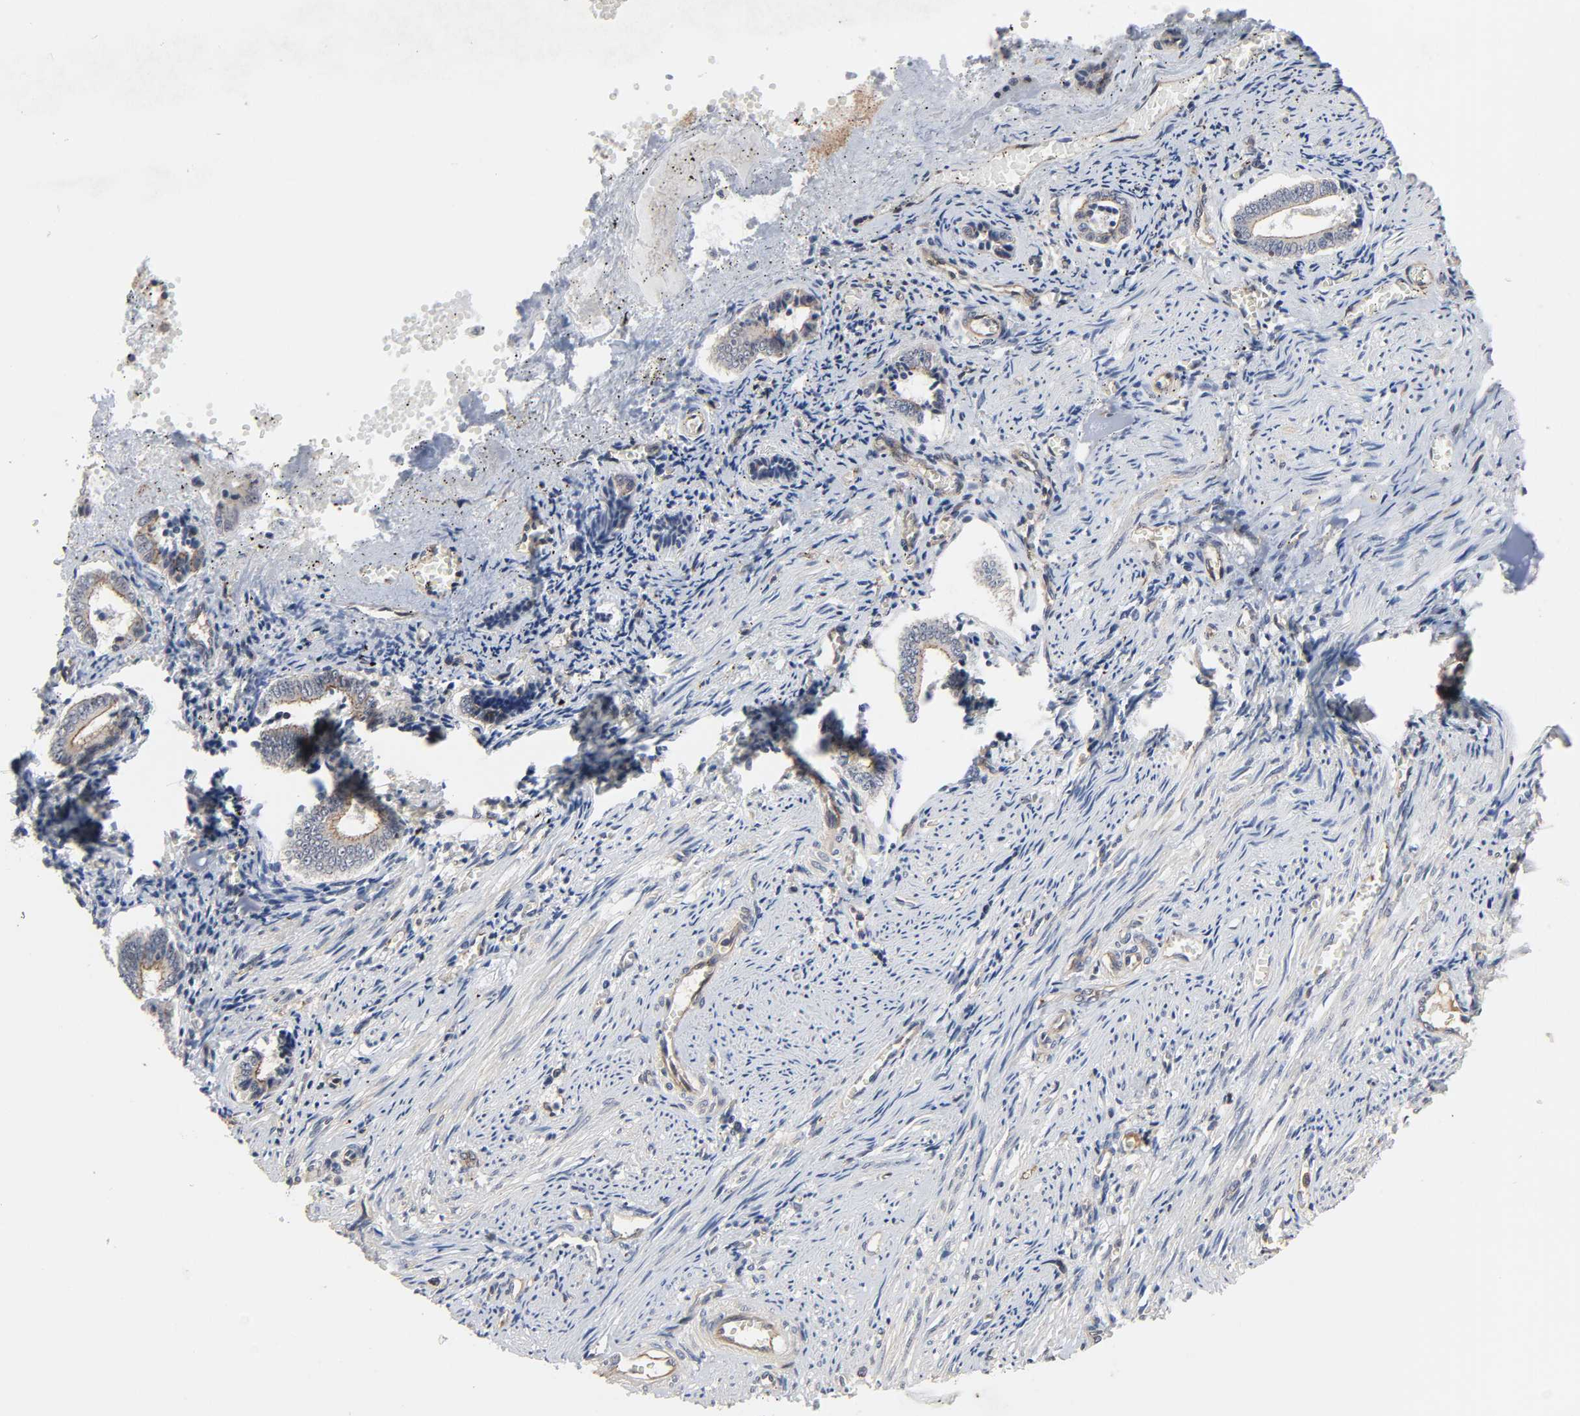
{"staining": {"intensity": "weak", "quantity": "25%-75%", "location": "cytoplasmic/membranous,nuclear"}, "tissue": "endometrium", "cell_type": "Cells in endometrial stroma", "image_type": "normal", "snomed": [{"axis": "morphology", "description": "Normal tissue, NOS"}, {"axis": "topography", "description": "Endometrium"}], "caption": "Endometrium was stained to show a protein in brown. There is low levels of weak cytoplasmic/membranous,nuclear expression in about 25%-75% of cells in endometrial stroma. (IHC, brightfield microscopy, high magnification).", "gene": "DDX10", "patient": {"sex": "female", "age": 42}}